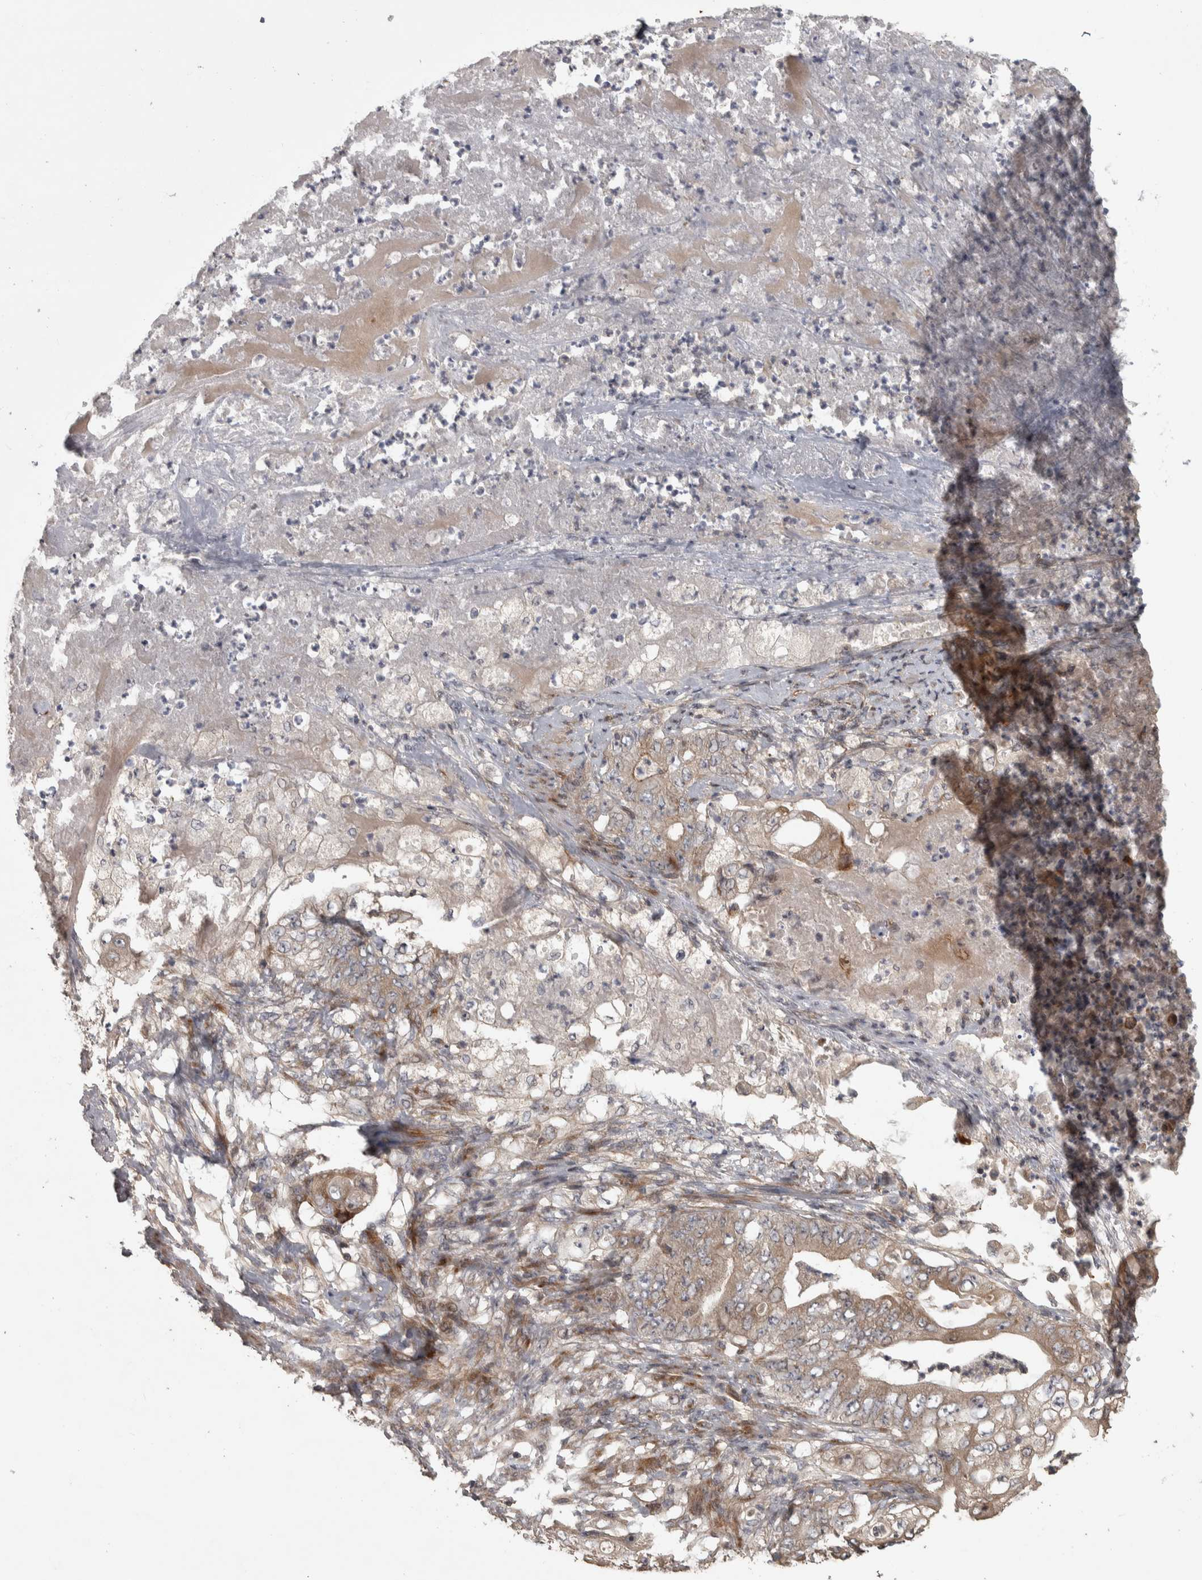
{"staining": {"intensity": "weak", "quantity": ">75%", "location": "cytoplasmic/membranous"}, "tissue": "stomach cancer", "cell_type": "Tumor cells", "image_type": "cancer", "snomed": [{"axis": "morphology", "description": "Adenocarcinoma, NOS"}, {"axis": "topography", "description": "Stomach"}], "caption": "Stomach cancer (adenocarcinoma) stained with IHC reveals weak cytoplasmic/membranous staining in approximately >75% of tumor cells.", "gene": "ERAL1", "patient": {"sex": "female", "age": 73}}